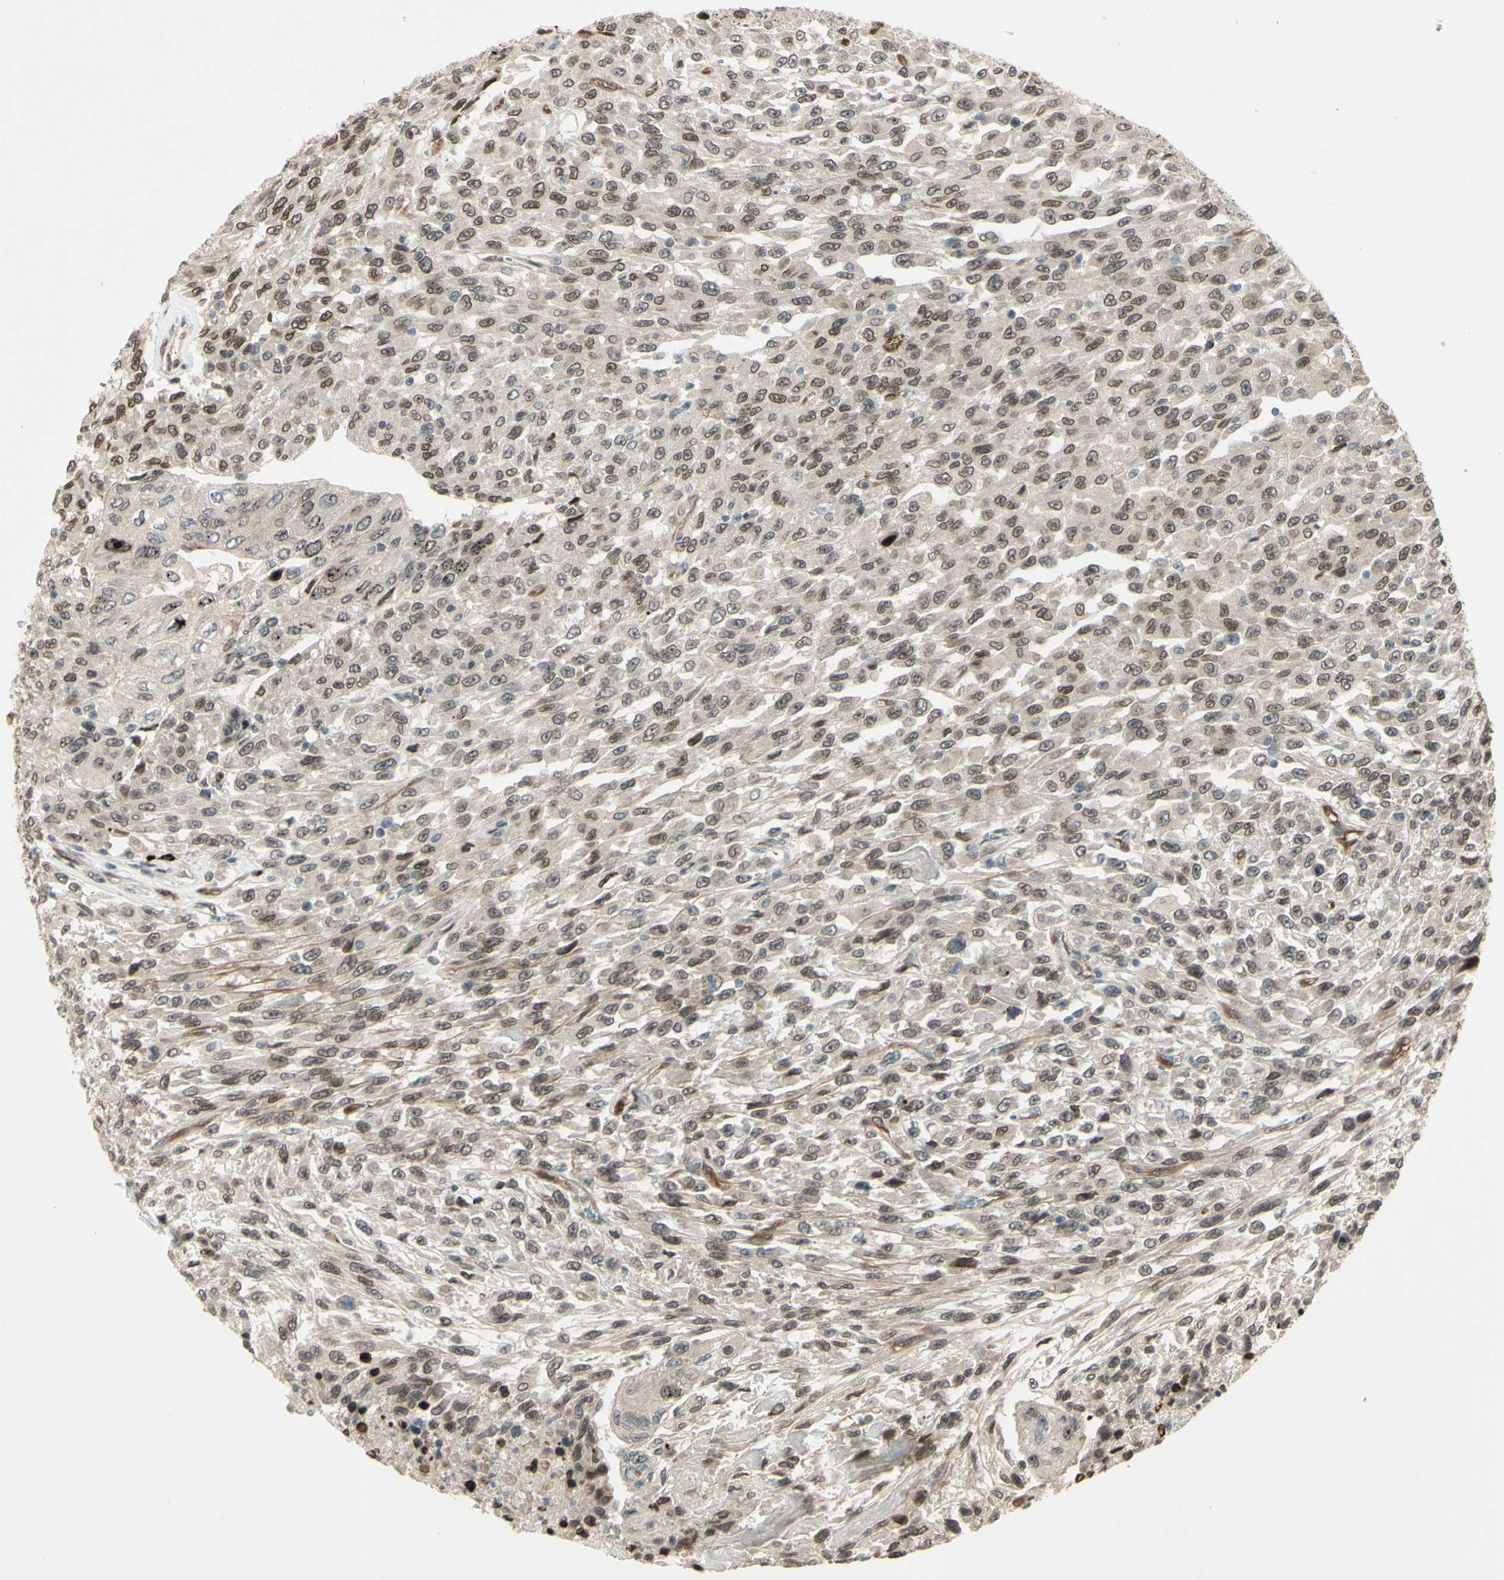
{"staining": {"intensity": "weak", "quantity": ">75%", "location": "cytoplasmic/membranous,nuclear"}, "tissue": "urothelial cancer", "cell_type": "Tumor cells", "image_type": "cancer", "snomed": [{"axis": "morphology", "description": "Urothelial carcinoma, High grade"}, {"axis": "topography", "description": "Urinary bladder"}], "caption": "Tumor cells demonstrate weak cytoplasmic/membranous and nuclear positivity in approximately >75% of cells in urothelial cancer.", "gene": "MLF2", "patient": {"sex": "male", "age": 66}}